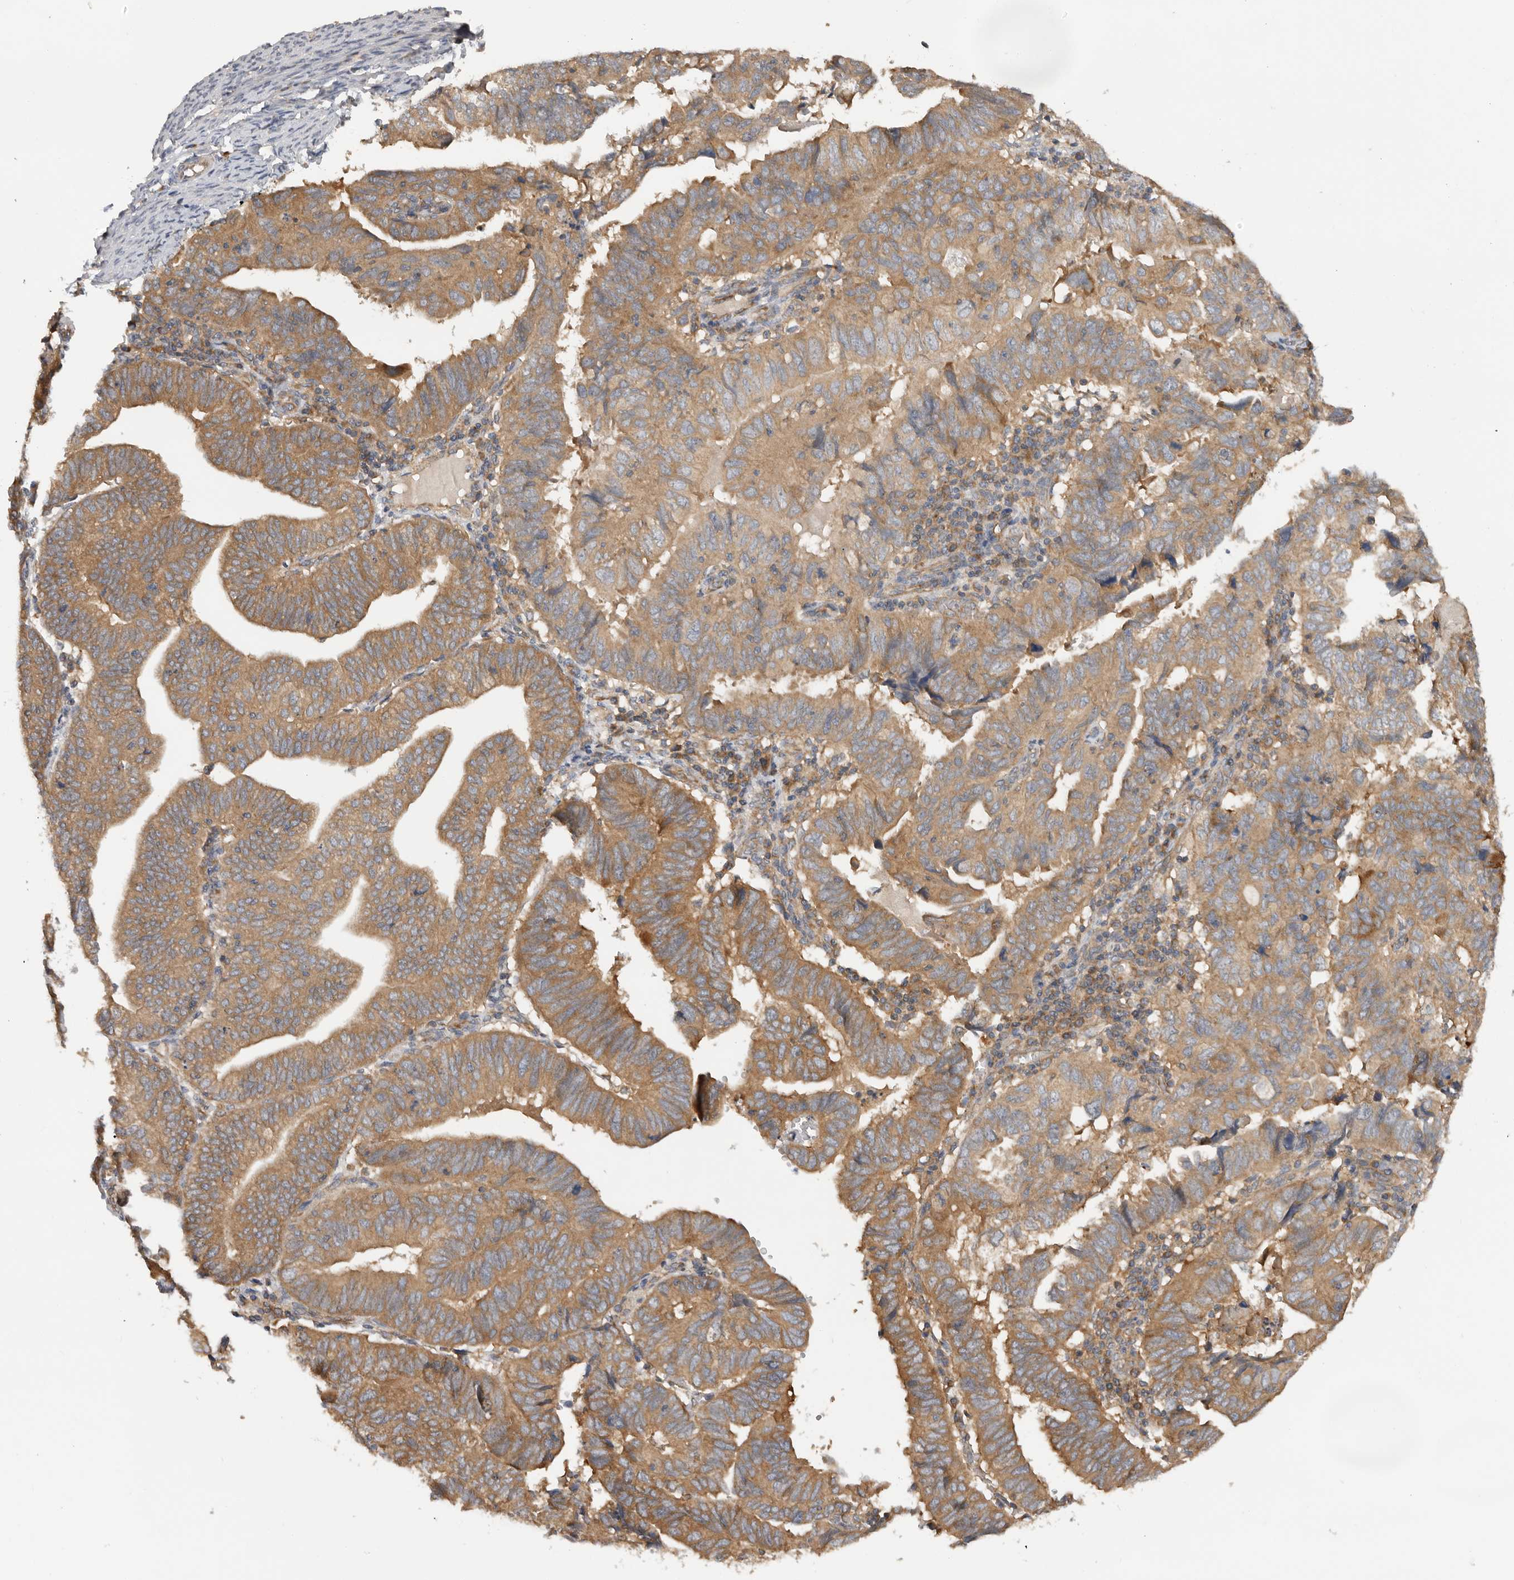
{"staining": {"intensity": "moderate", "quantity": ">75%", "location": "cytoplasmic/membranous"}, "tissue": "endometrial cancer", "cell_type": "Tumor cells", "image_type": "cancer", "snomed": [{"axis": "morphology", "description": "Adenocarcinoma, NOS"}, {"axis": "topography", "description": "Uterus"}], "caption": "Protein expression analysis of adenocarcinoma (endometrial) displays moderate cytoplasmic/membranous staining in about >75% of tumor cells.", "gene": "PPP1R42", "patient": {"sex": "female", "age": 77}}